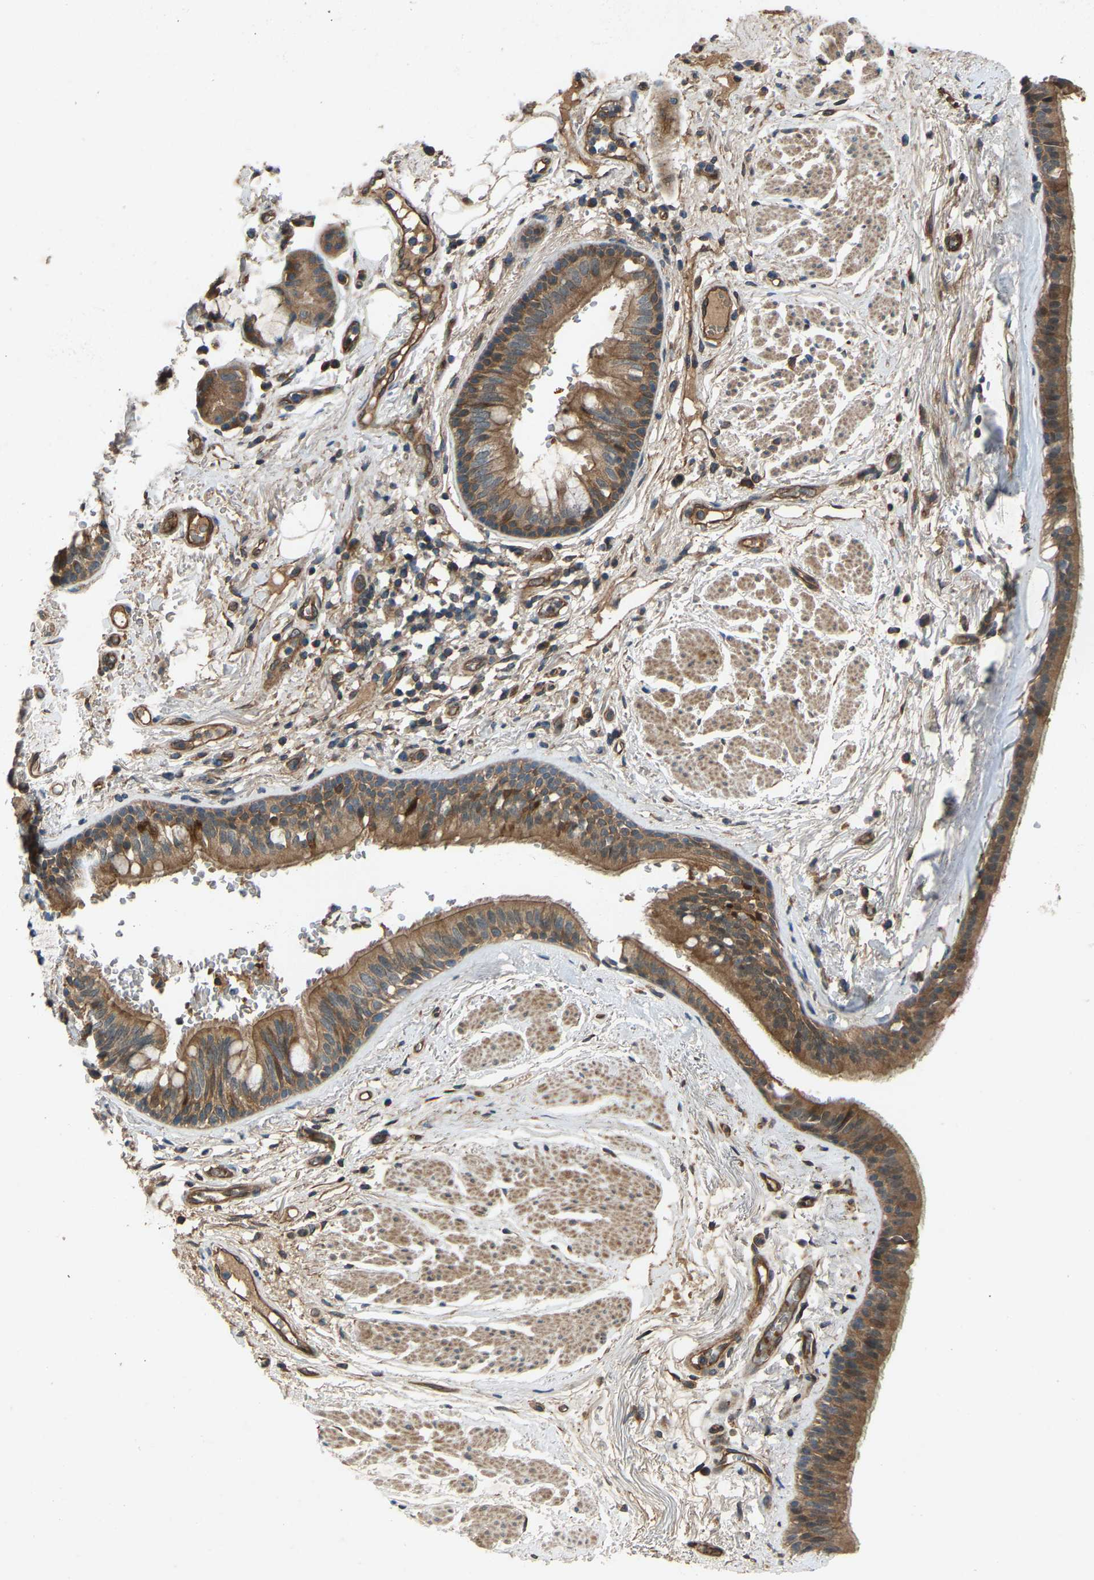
{"staining": {"intensity": "moderate", "quantity": ">75%", "location": "cytoplasmic/membranous"}, "tissue": "bronchus", "cell_type": "Respiratory epithelial cells", "image_type": "normal", "snomed": [{"axis": "morphology", "description": "Normal tissue, NOS"}, {"axis": "topography", "description": "Cartilage tissue"}], "caption": "Human bronchus stained for a protein (brown) exhibits moderate cytoplasmic/membranous positive expression in about >75% of respiratory epithelial cells.", "gene": "GAS2L1", "patient": {"sex": "female", "age": 63}}